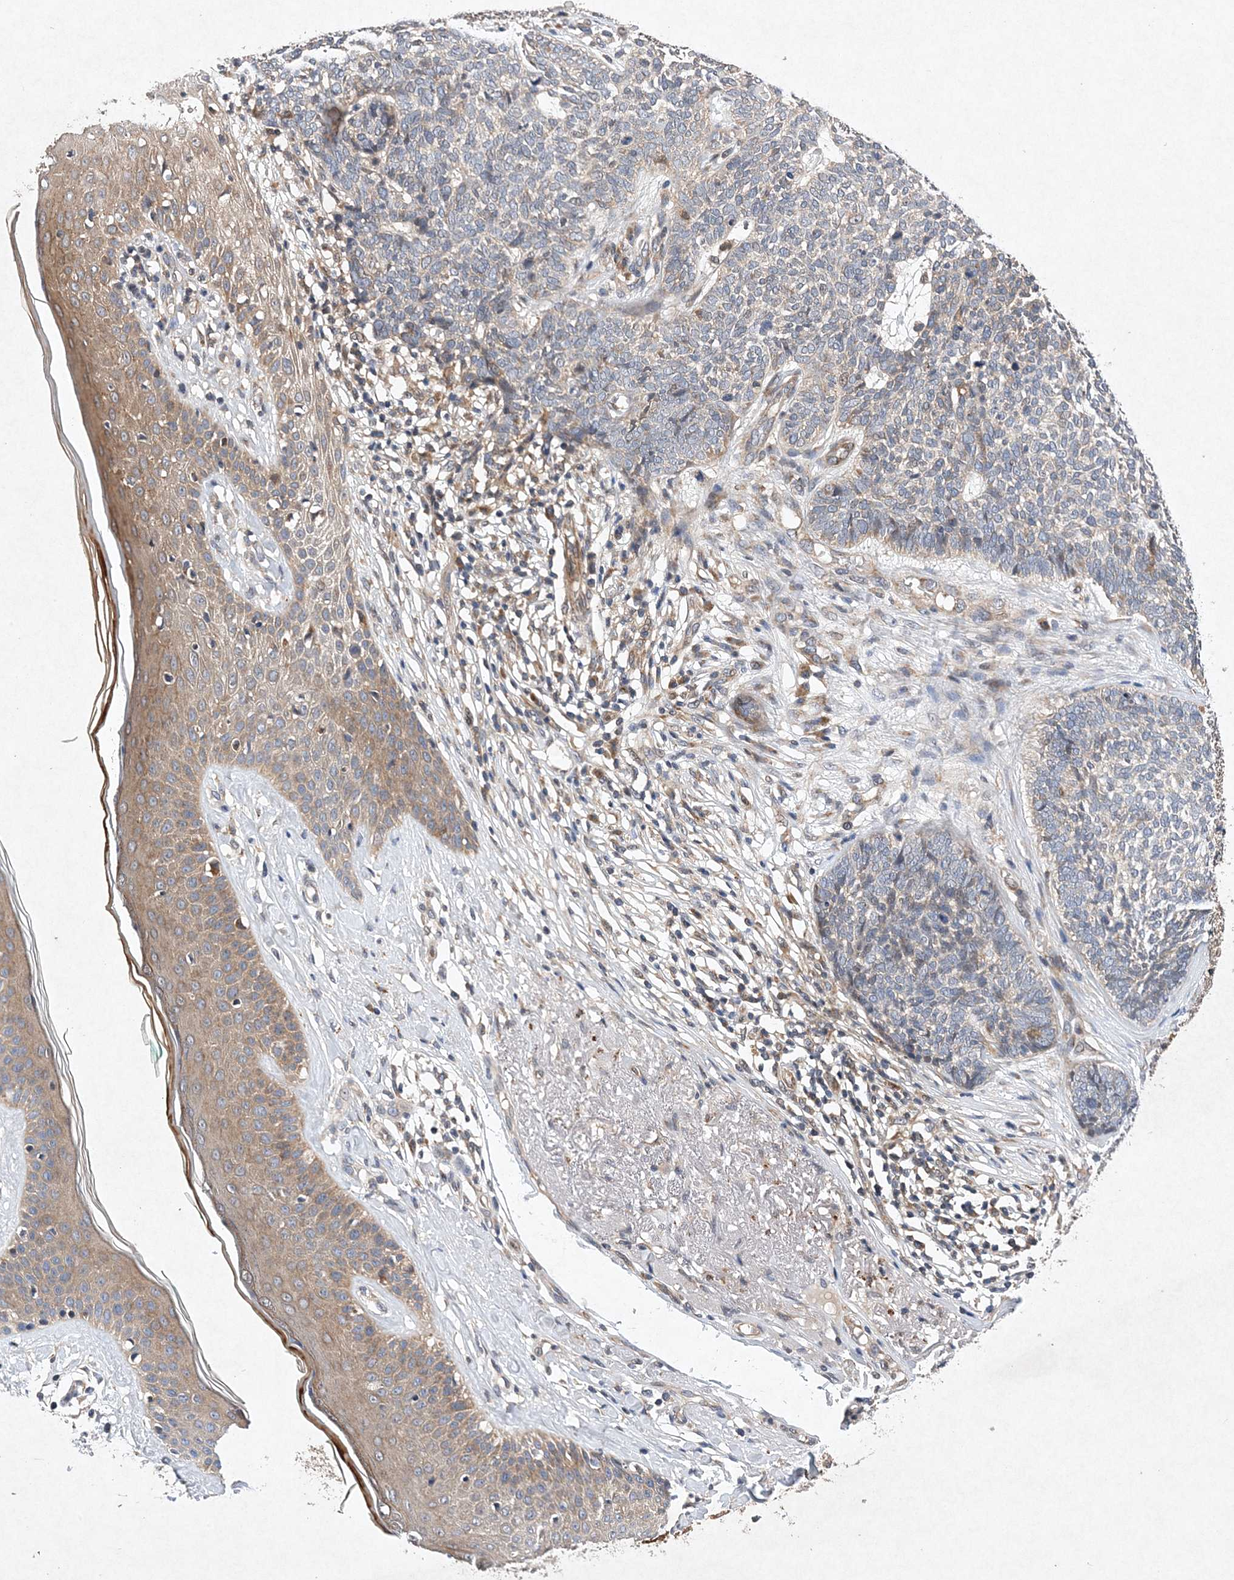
{"staining": {"intensity": "negative", "quantity": "none", "location": "none"}, "tissue": "skin cancer", "cell_type": "Tumor cells", "image_type": "cancer", "snomed": [{"axis": "morphology", "description": "Basal cell carcinoma"}, {"axis": "topography", "description": "Skin"}], "caption": "A photomicrograph of human skin cancer (basal cell carcinoma) is negative for staining in tumor cells. Brightfield microscopy of immunohistochemistry (IHC) stained with DAB (brown) and hematoxylin (blue), captured at high magnification.", "gene": "PROSER1", "patient": {"sex": "female", "age": 84}}